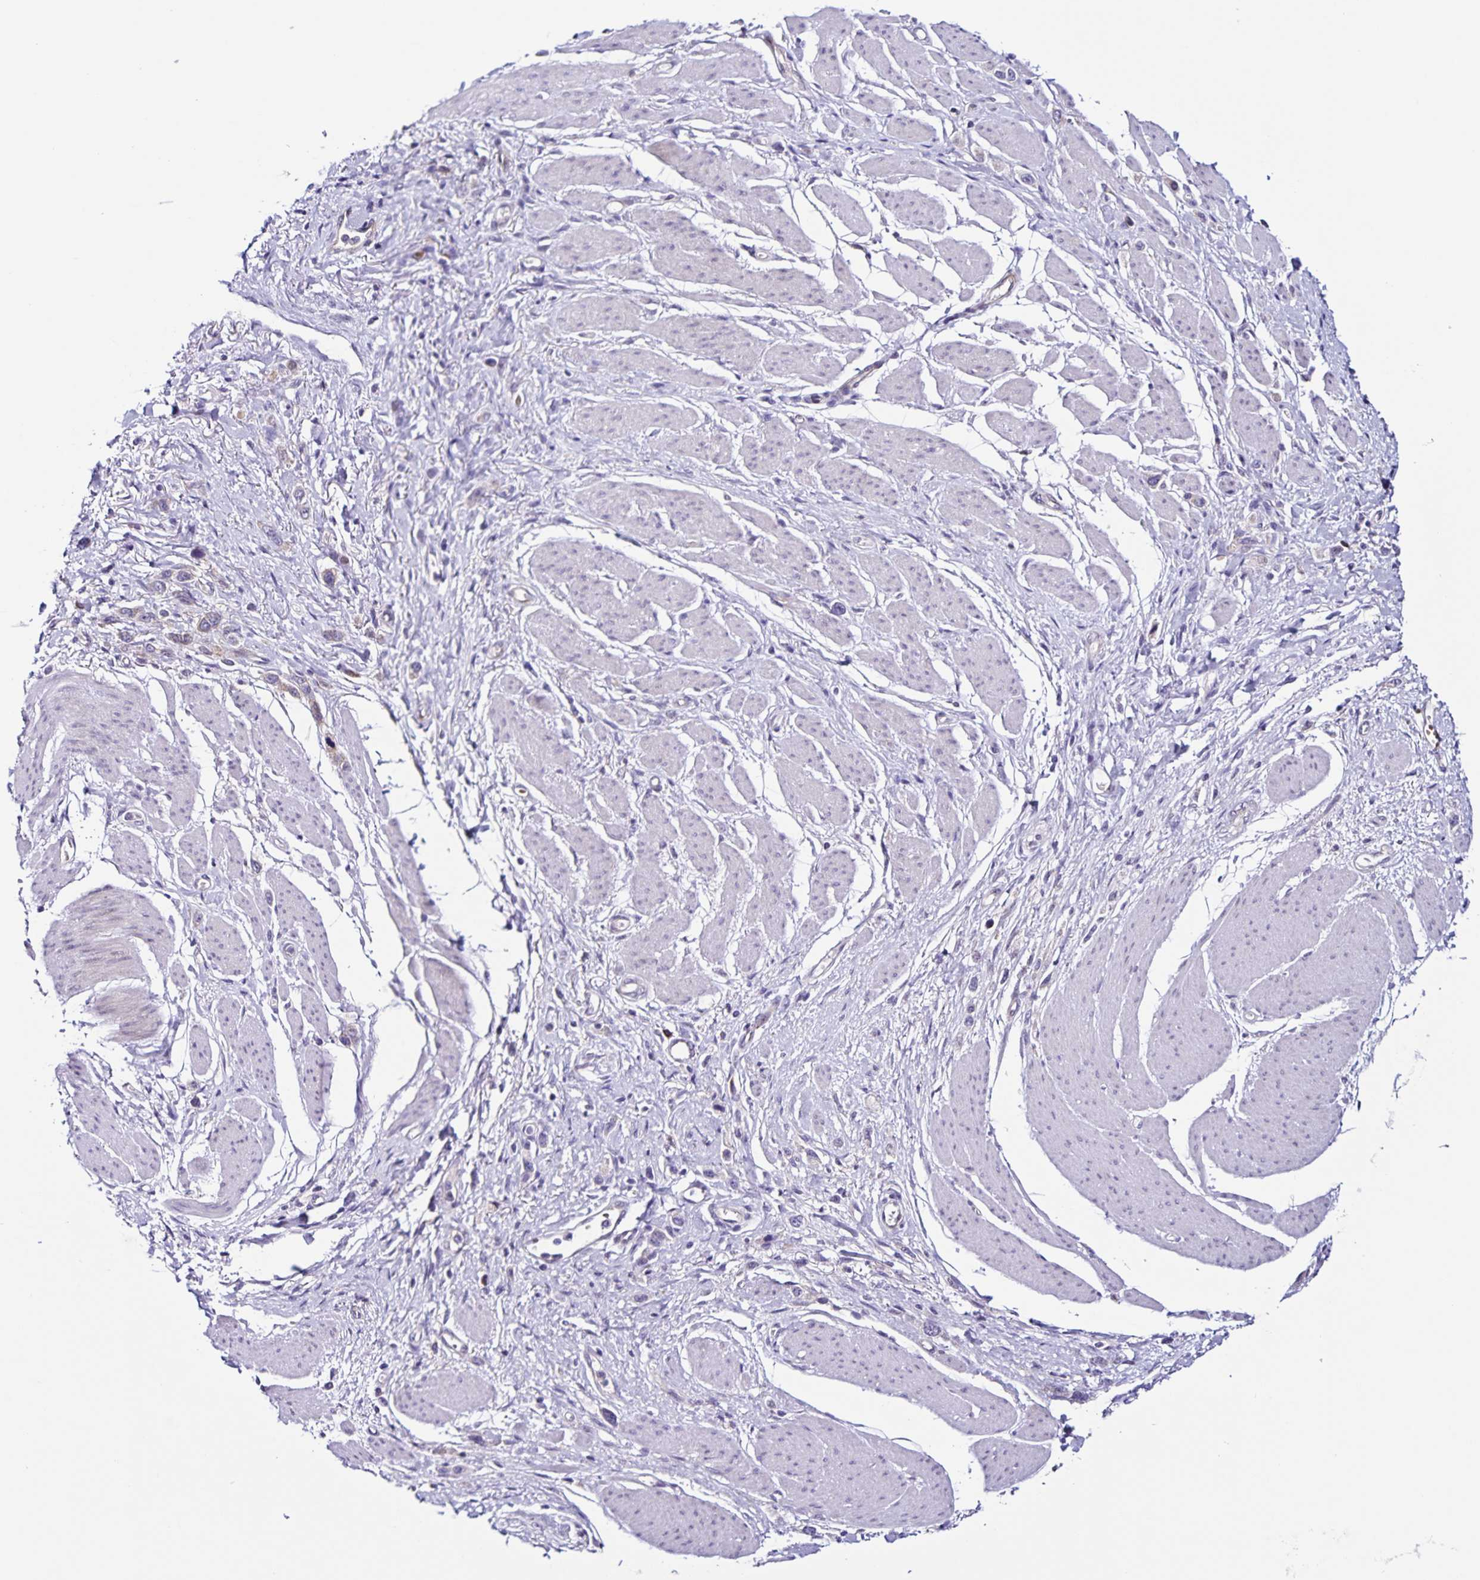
{"staining": {"intensity": "negative", "quantity": "none", "location": "none"}, "tissue": "stomach cancer", "cell_type": "Tumor cells", "image_type": "cancer", "snomed": [{"axis": "morphology", "description": "Adenocarcinoma, NOS"}, {"axis": "topography", "description": "Stomach"}], "caption": "Tumor cells show no significant protein staining in adenocarcinoma (stomach).", "gene": "RNFT2", "patient": {"sex": "female", "age": 65}}